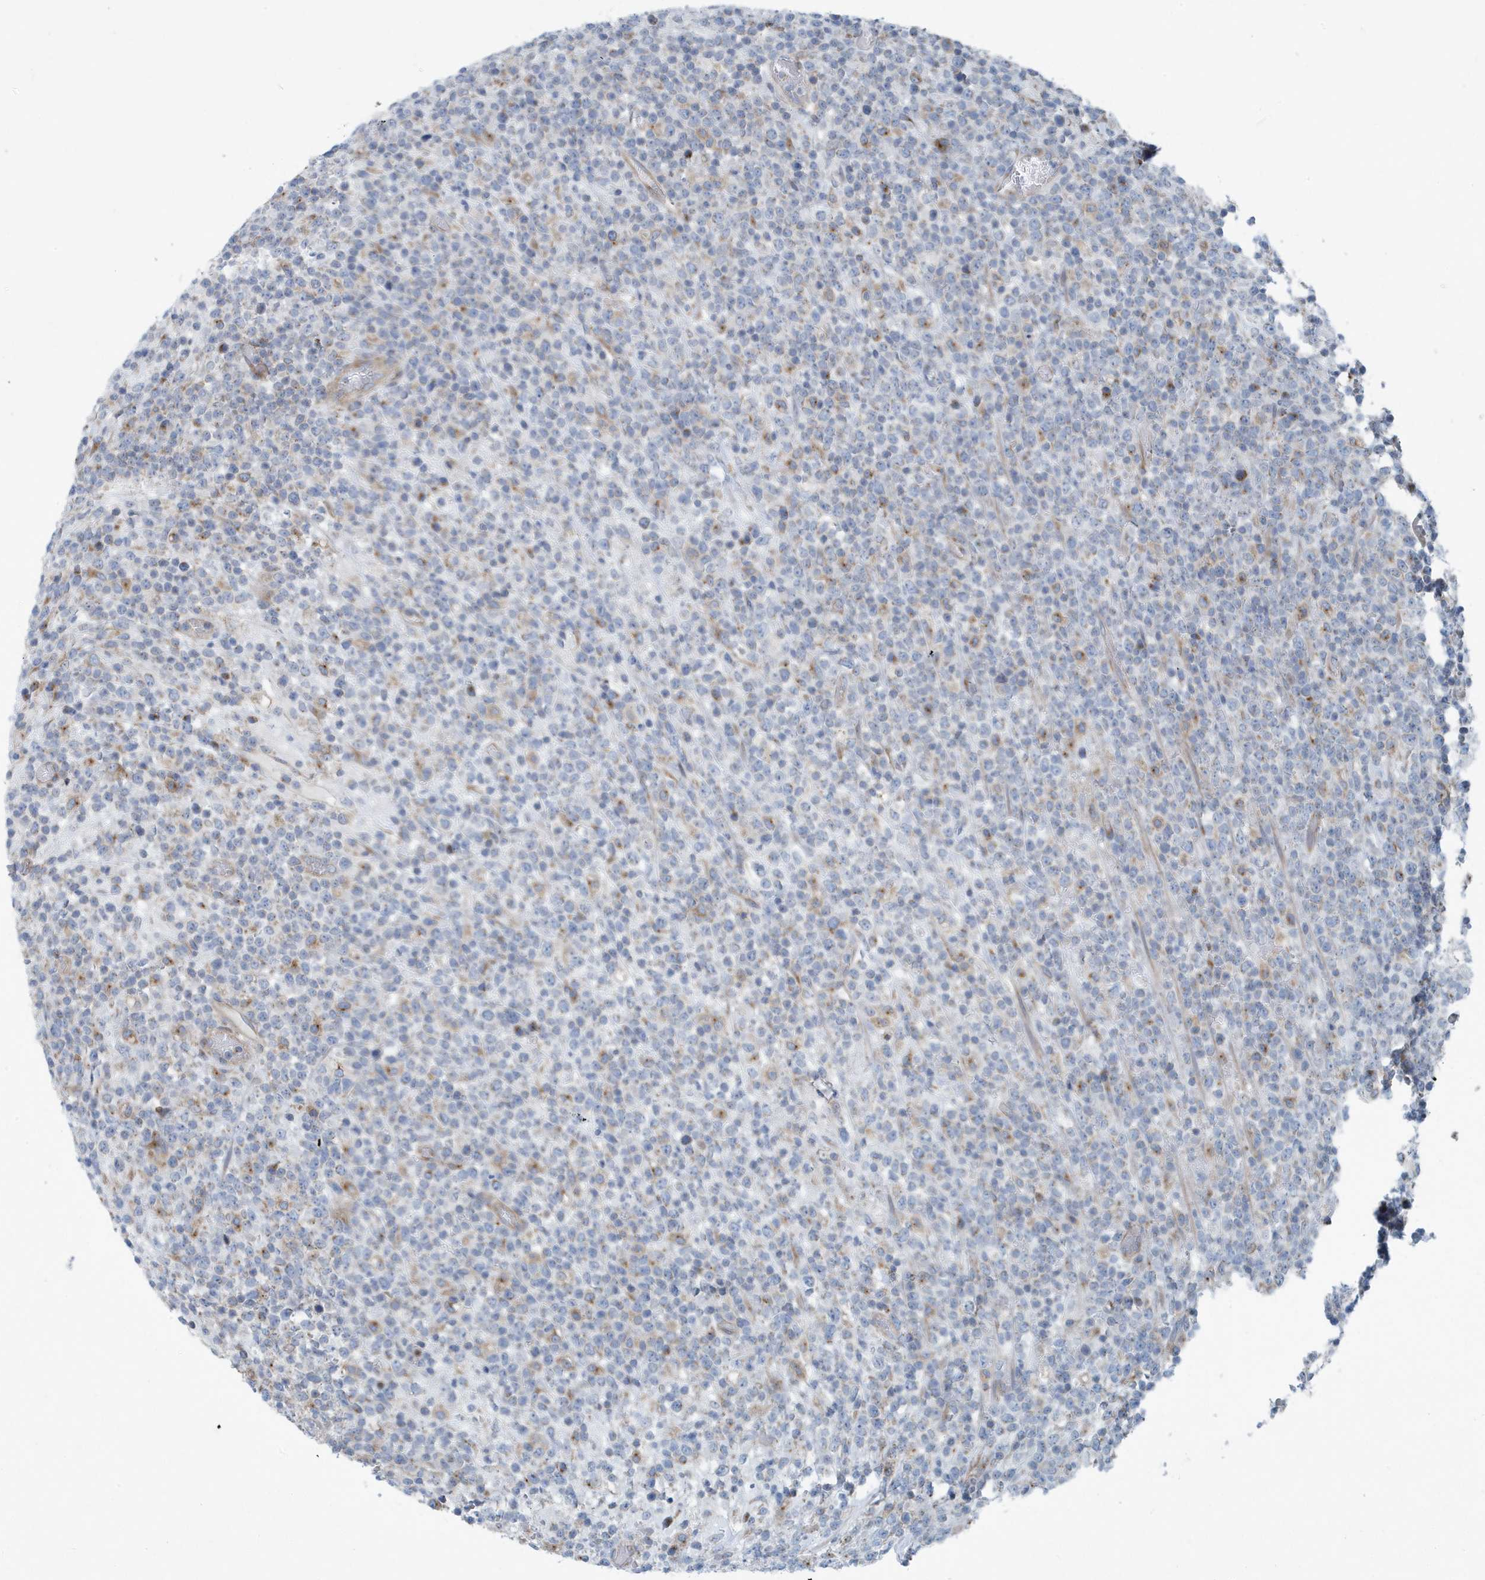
{"staining": {"intensity": "negative", "quantity": "none", "location": "none"}, "tissue": "lymphoma", "cell_type": "Tumor cells", "image_type": "cancer", "snomed": [{"axis": "morphology", "description": "Malignant lymphoma, non-Hodgkin's type, High grade"}, {"axis": "topography", "description": "Colon"}], "caption": "Immunohistochemical staining of lymphoma exhibits no significant staining in tumor cells.", "gene": "PPM1M", "patient": {"sex": "female", "age": 53}}